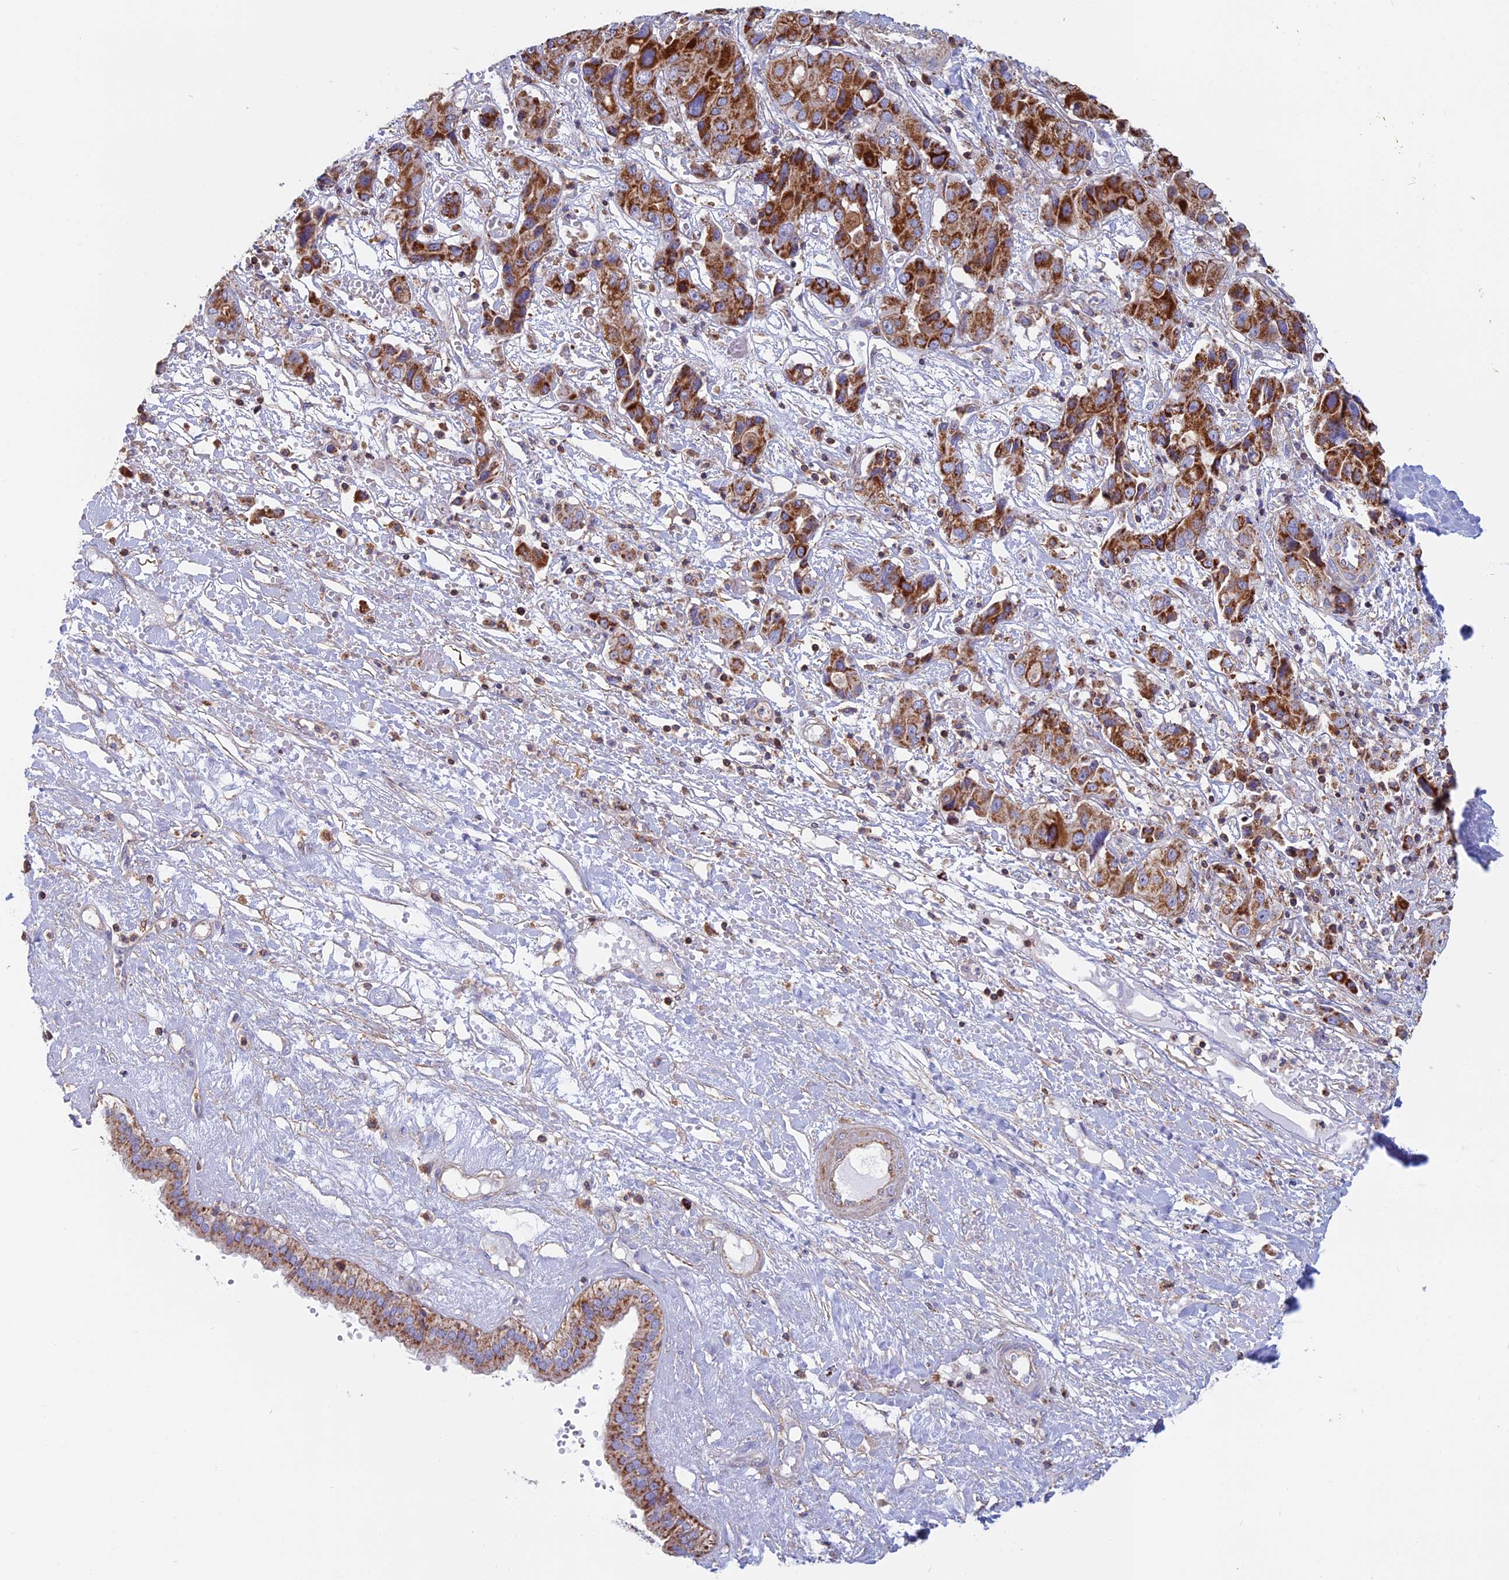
{"staining": {"intensity": "strong", "quantity": "25%-75%", "location": "cytoplasmic/membranous"}, "tissue": "liver cancer", "cell_type": "Tumor cells", "image_type": "cancer", "snomed": [{"axis": "morphology", "description": "Cholangiocarcinoma"}, {"axis": "topography", "description": "Liver"}], "caption": "An immunohistochemistry image of tumor tissue is shown. Protein staining in brown labels strong cytoplasmic/membranous positivity in liver cholangiocarcinoma within tumor cells.", "gene": "HSD17B8", "patient": {"sex": "male", "age": 67}}